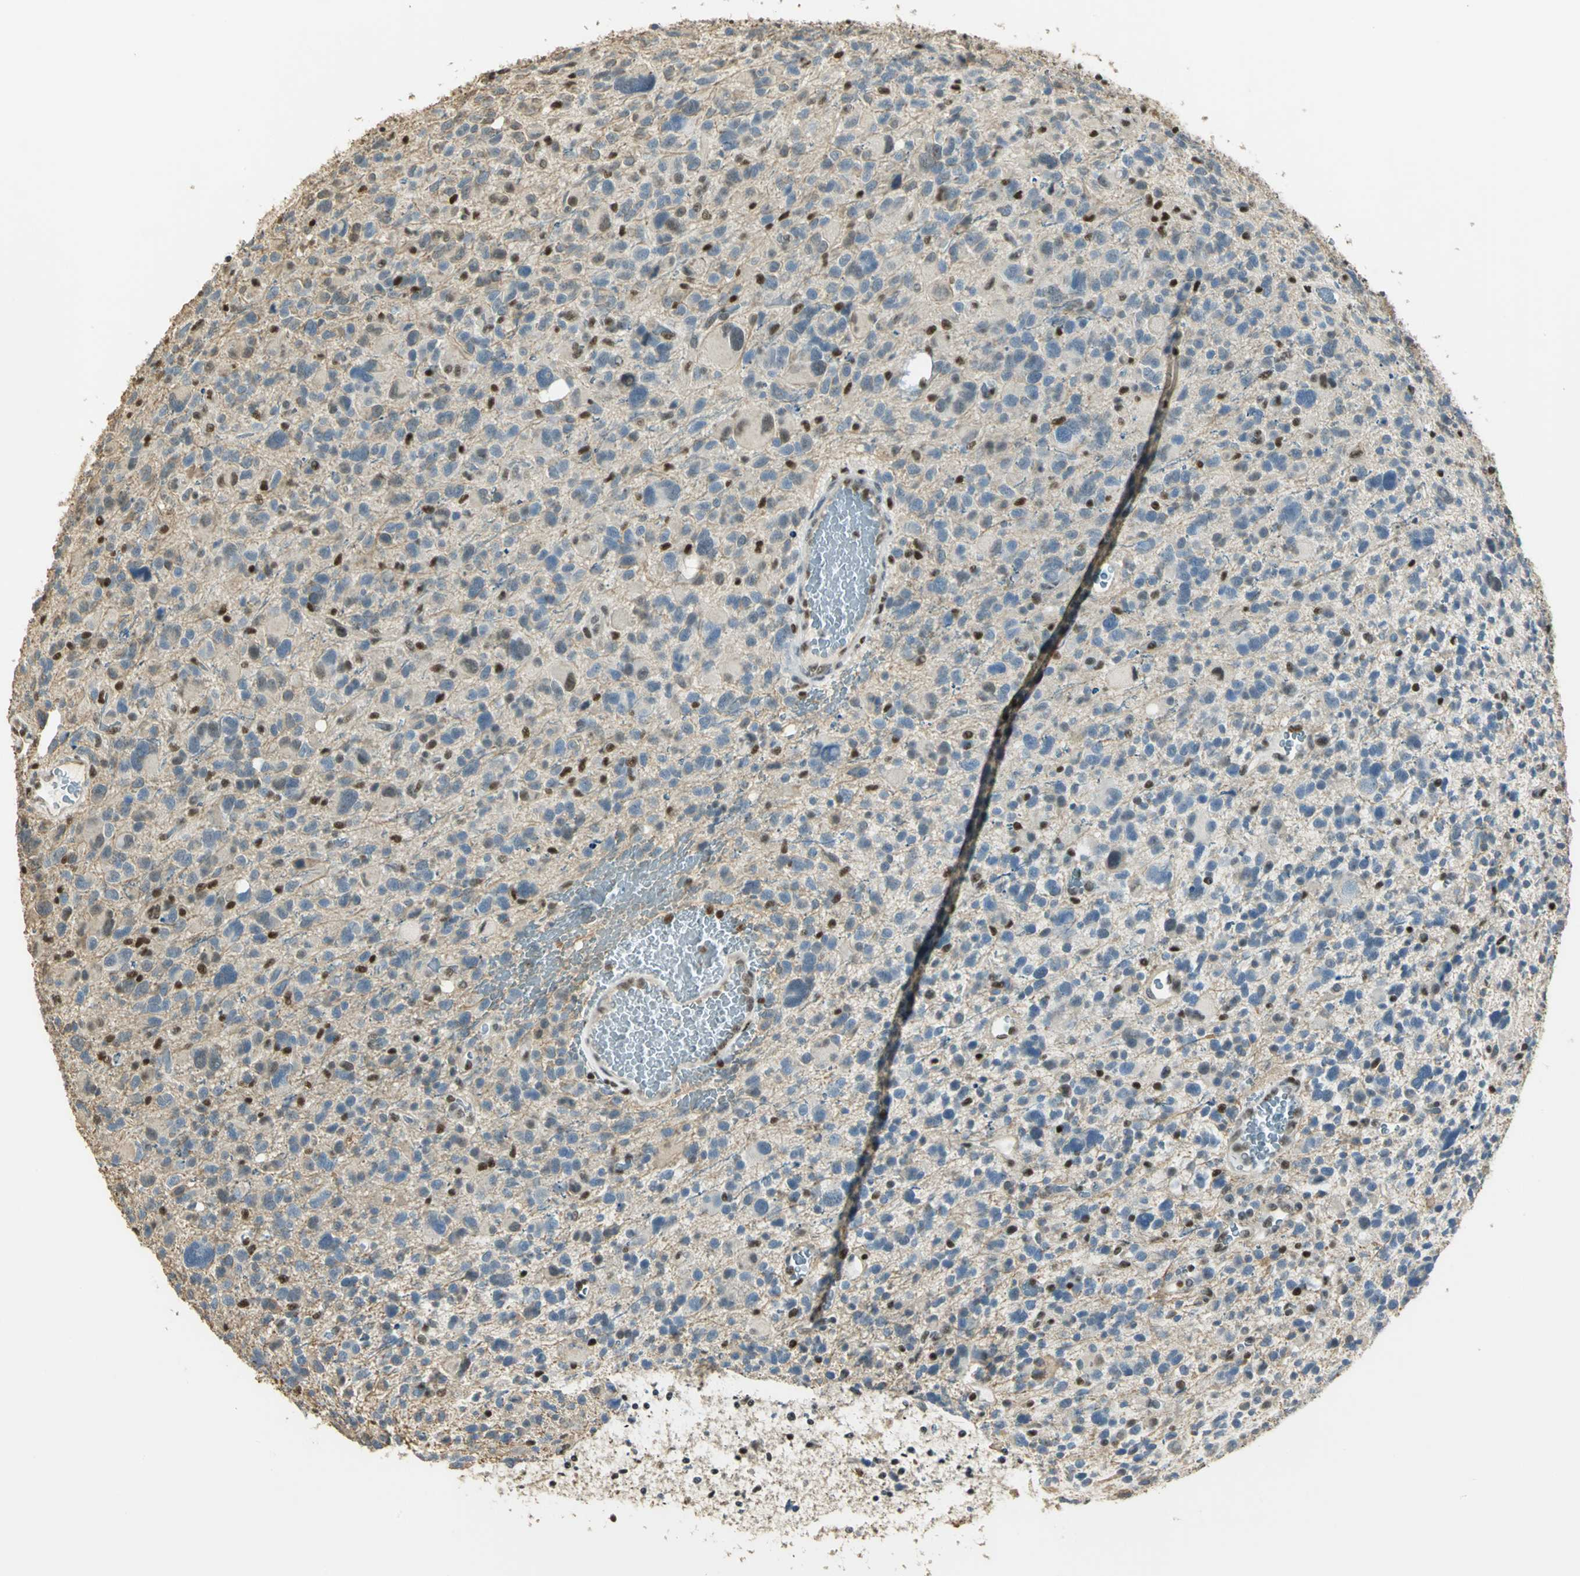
{"staining": {"intensity": "moderate", "quantity": "25%-75%", "location": "cytoplasmic/membranous,nuclear"}, "tissue": "glioma", "cell_type": "Tumor cells", "image_type": "cancer", "snomed": [{"axis": "morphology", "description": "Glioma, malignant, High grade"}, {"axis": "topography", "description": "Brain"}], "caption": "Malignant glioma (high-grade) stained with immunohistochemistry (IHC) displays moderate cytoplasmic/membranous and nuclear expression in approximately 25%-75% of tumor cells.", "gene": "ELF1", "patient": {"sex": "male", "age": 48}}